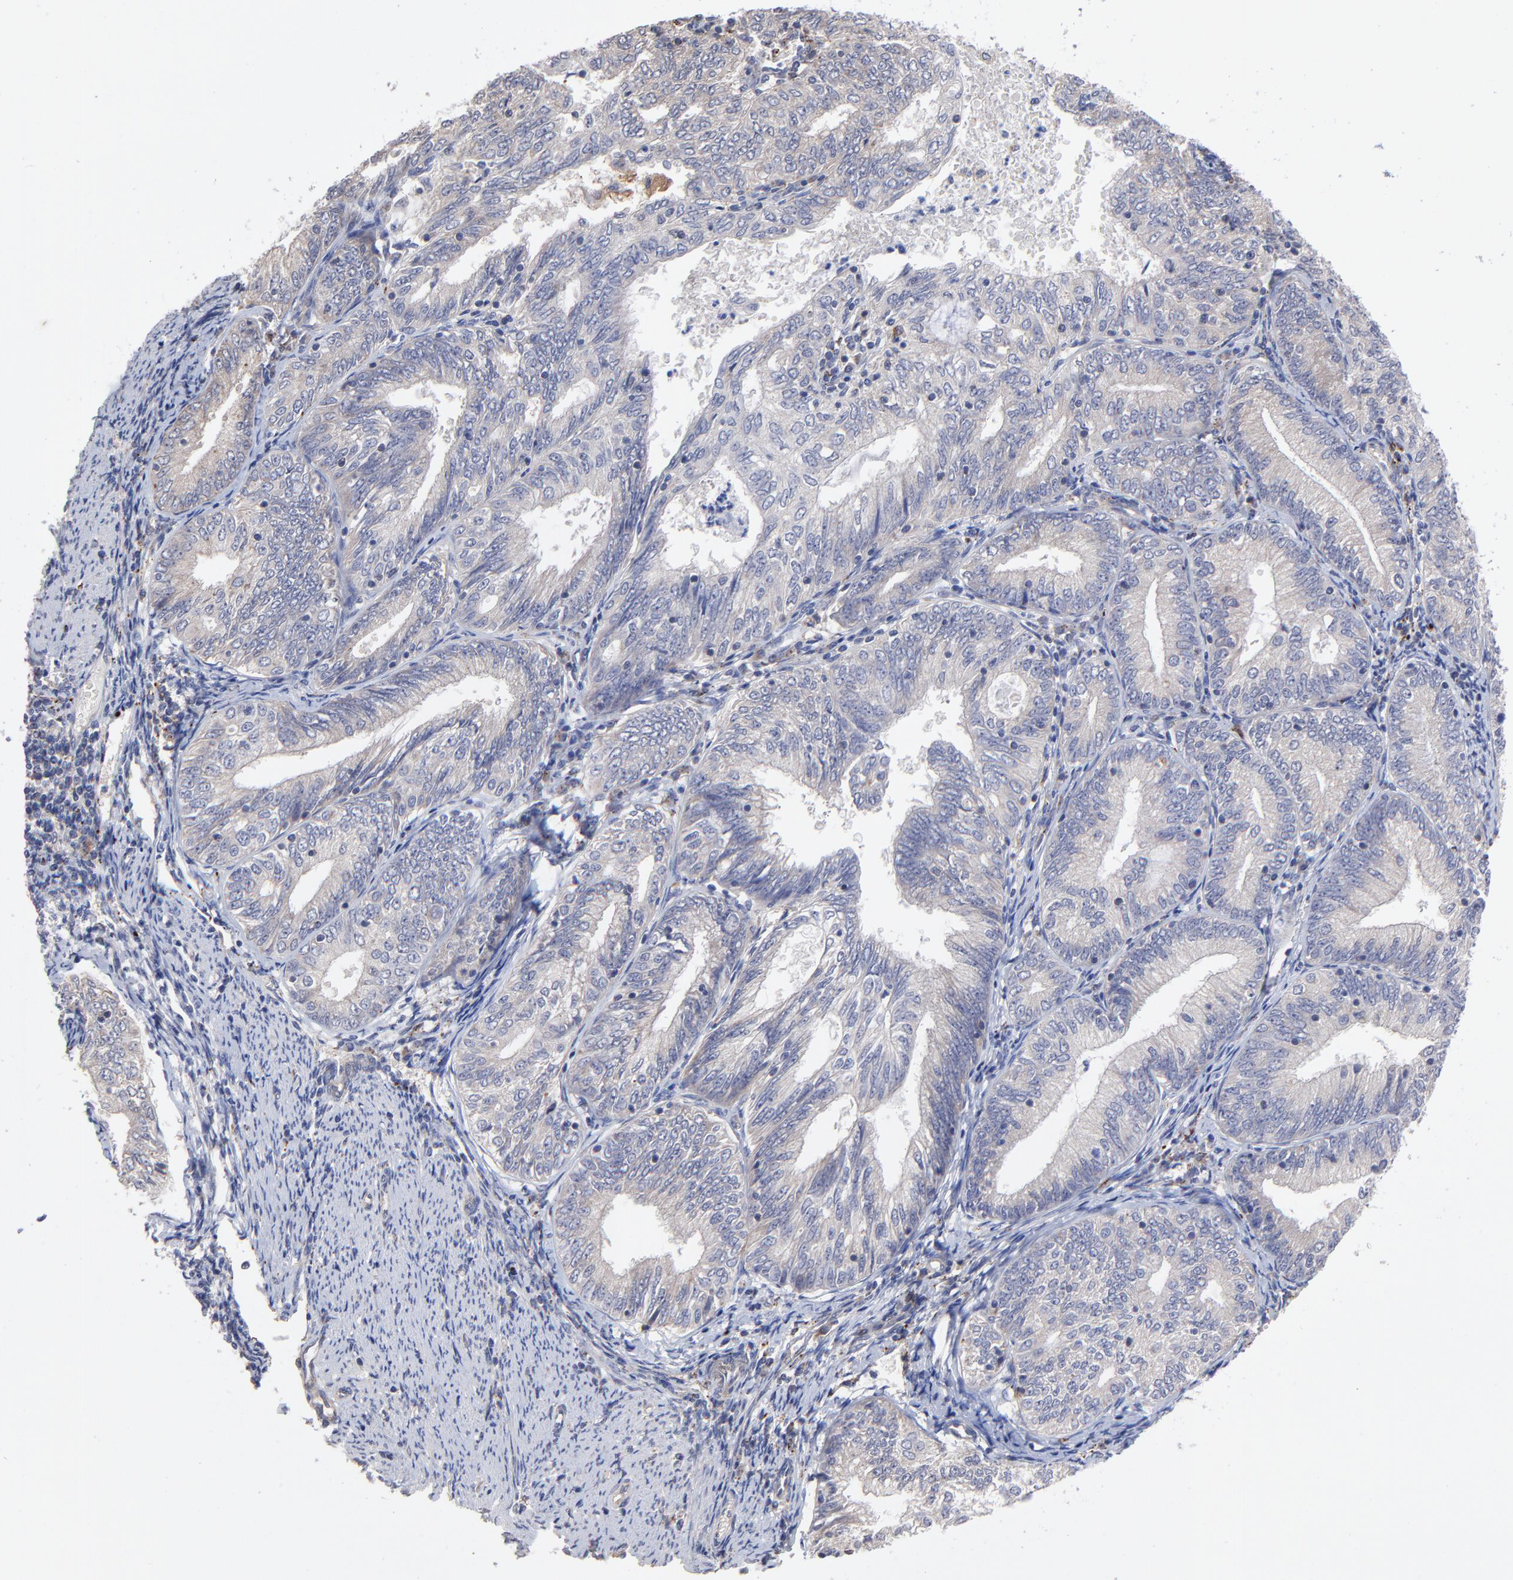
{"staining": {"intensity": "negative", "quantity": "none", "location": "none"}, "tissue": "endometrial cancer", "cell_type": "Tumor cells", "image_type": "cancer", "snomed": [{"axis": "morphology", "description": "Adenocarcinoma, NOS"}, {"axis": "topography", "description": "Endometrium"}], "caption": "An image of endometrial adenocarcinoma stained for a protein exhibits no brown staining in tumor cells.", "gene": "PDE4B", "patient": {"sex": "female", "age": 69}}